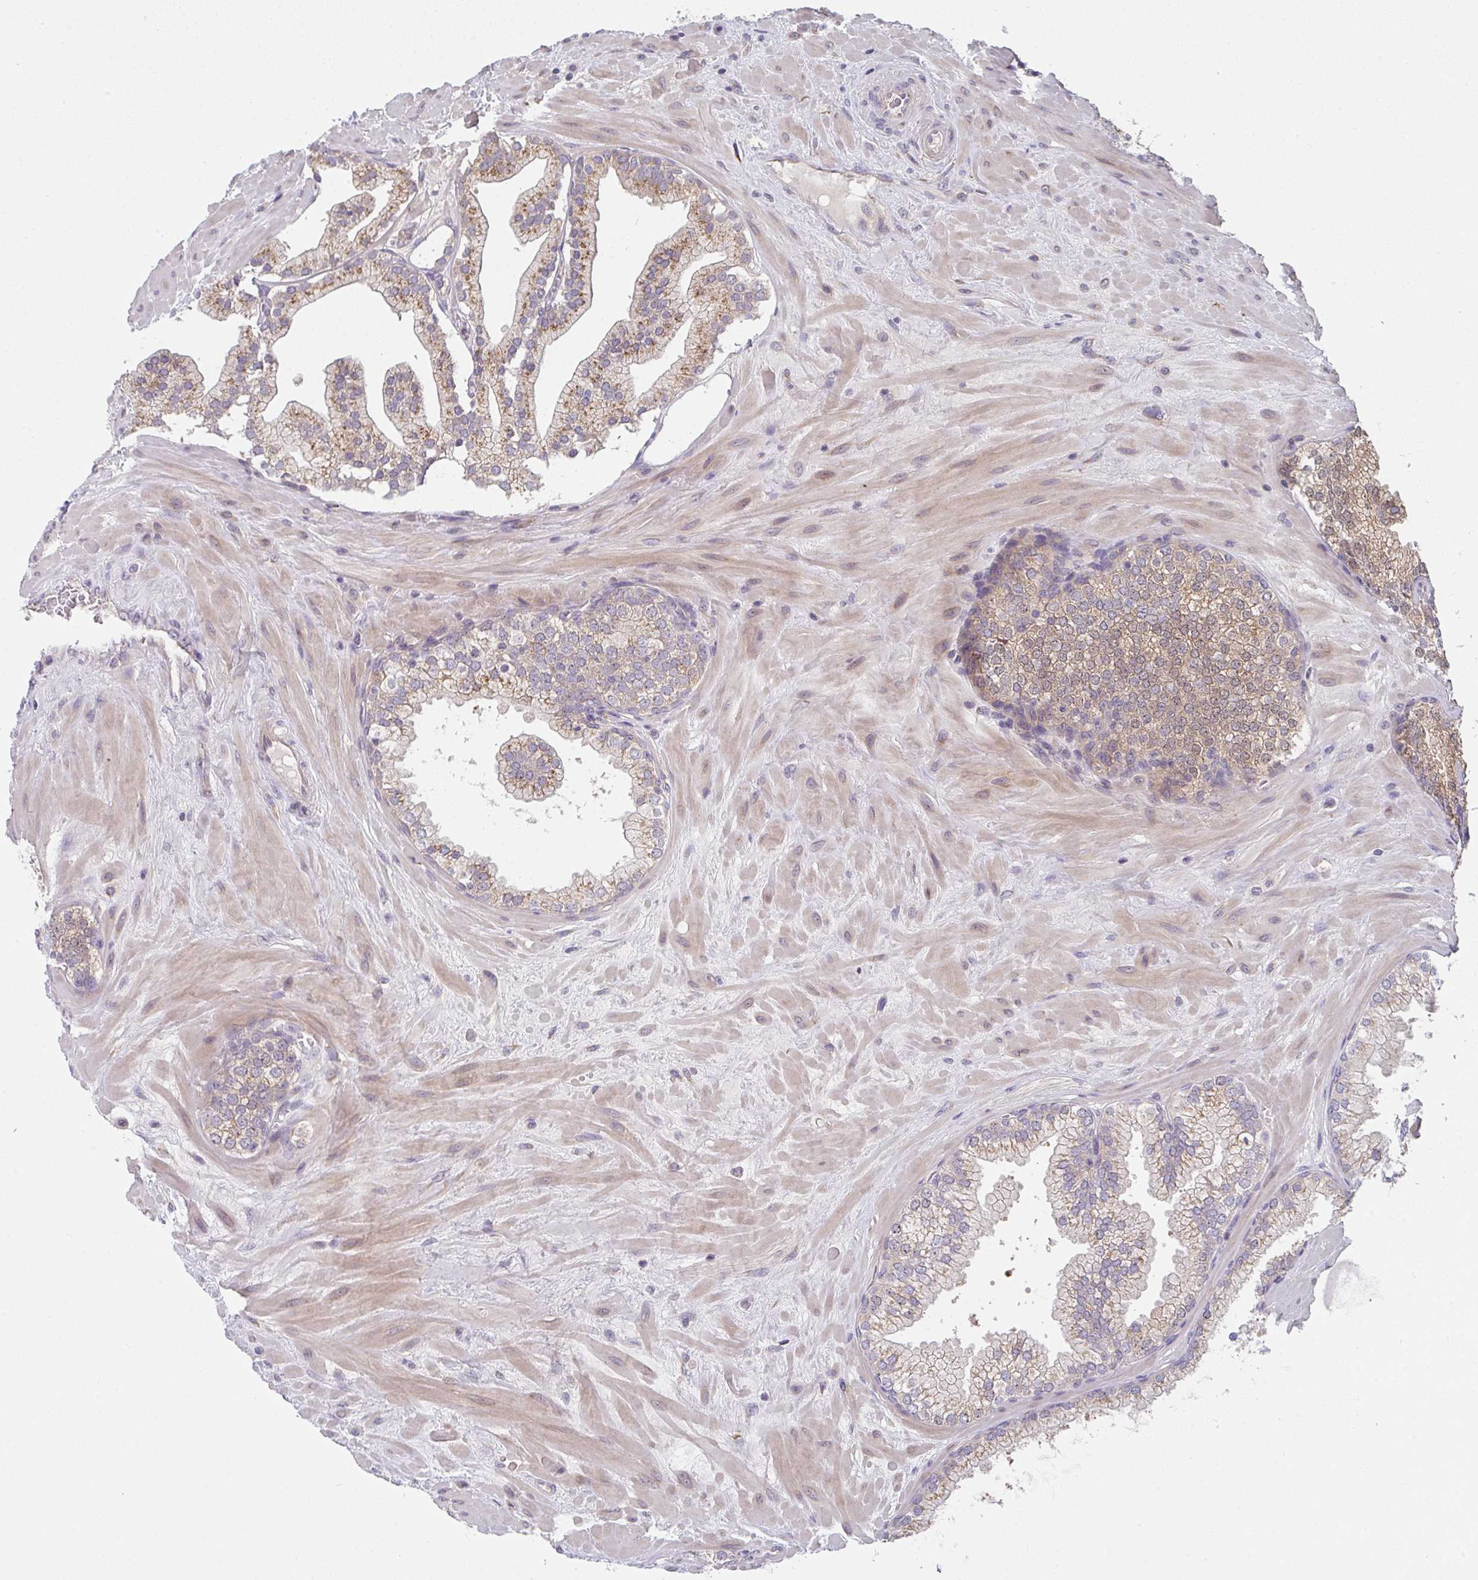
{"staining": {"intensity": "moderate", "quantity": ">75%", "location": "cytoplasmic/membranous"}, "tissue": "prostate", "cell_type": "Glandular cells", "image_type": "normal", "snomed": [{"axis": "morphology", "description": "Normal tissue, NOS"}, {"axis": "topography", "description": "Prostate"}, {"axis": "topography", "description": "Peripheral nerve tissue"}], "caption": "Glandular cells show medium levels of moderate cytoplasmic/membranous staining in approximately >75% of cells in normal human prostate. Using DAB (3,3'-diaminobenzidine) (brown) and hematoxylin (blue) stains, captured at high magnification using brightfield microscopy.", "gene": "TSPAN31", "patient": {"sex": "male", "age": 61}}